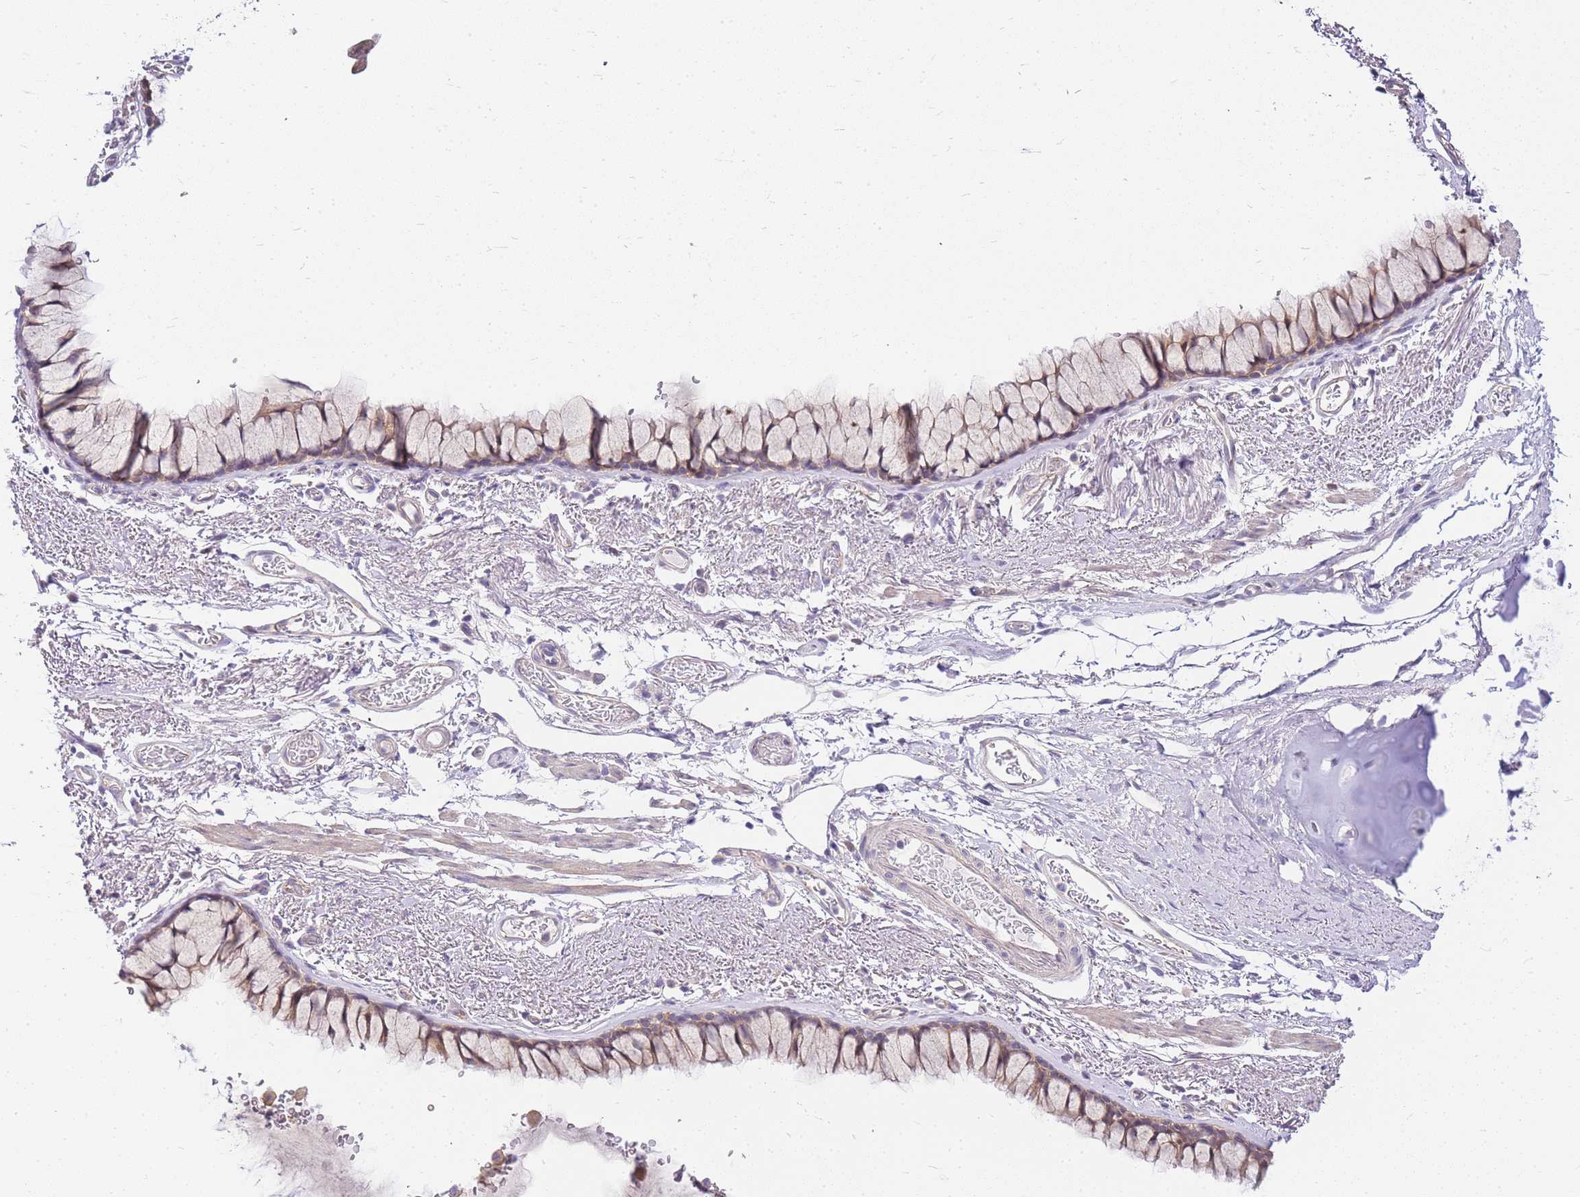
{"staining": {"intensity": "weak", "quantity": "25%-75%", "location": "cytoplasmic/membranous"}, "tissue": "bronchus", "cell_type": "Respiratory epithelial cells", "image_type": "normal", "snomed": [{"axis": "morphology", "description": "Normal tissue, NOS"}, {"axis": "topography", "description": "Bronchus"}], "caption": "Respiratory epithelial cells demonstrate low levels of weak cytoplasmic/membranous expression in approximately 25%-75% of cells in benign bronchus. The staining was performed using DAB (3,3'-diaminobenzidine), with brown indicating positive protein expression. Nuclei are stained blue with hematoxylin.", "gene": "CLBA1", "patient": {"sex": "male", "age": 65}}